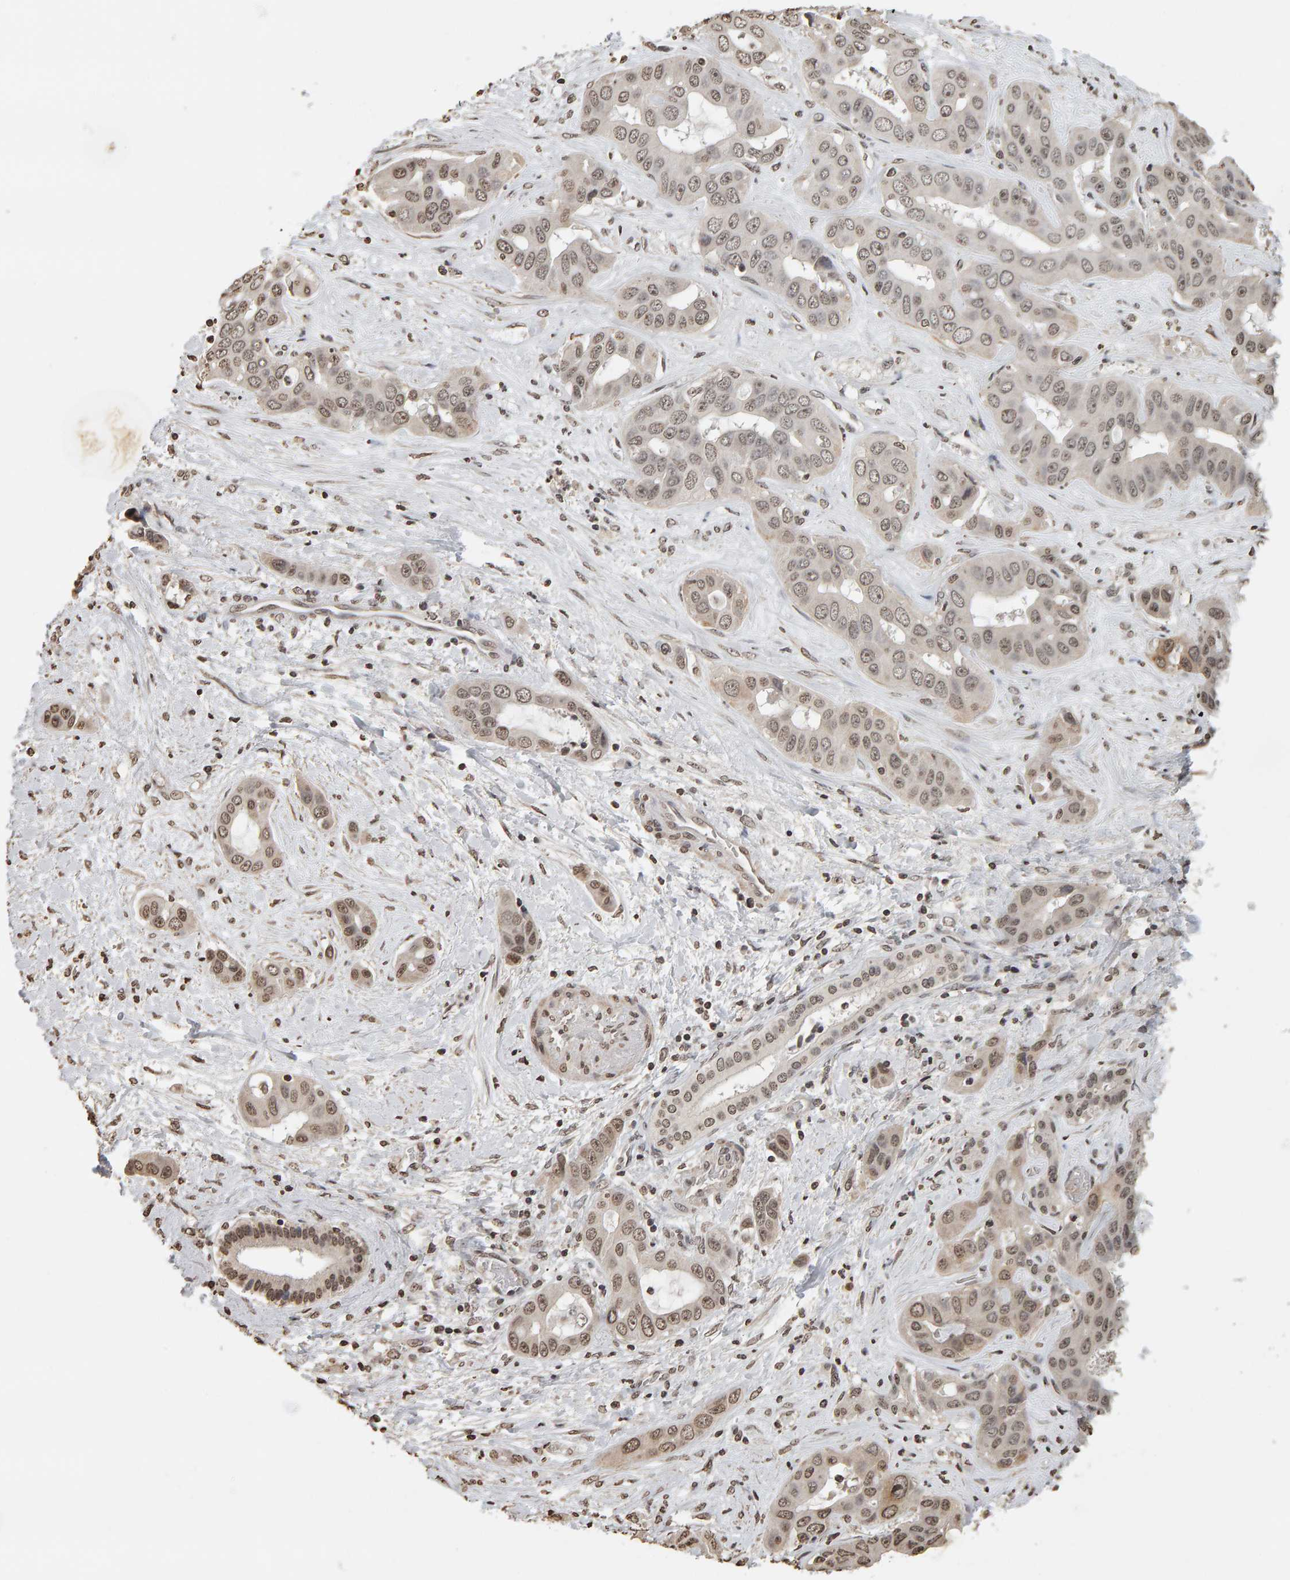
{"staining": {"intensity": "weak", "quantity": ">75%", "location": "nuclear"}, "tissue": "liver cancer", "cell_type": "Tumor cells", "image_type": "cancer", "snomed": [{"axis": "morphology", "description": "Cholangiocarcinoma"}, {"axis": "topography", "description": "Liver"}], "caption": "Liver cancer was stained to show a protein in brown. There is low levels of weak nuclear positivity in approximately >75% of tumor cells.", "gene": "AFF4", "patient": {"sex": "female", "age": 52}}